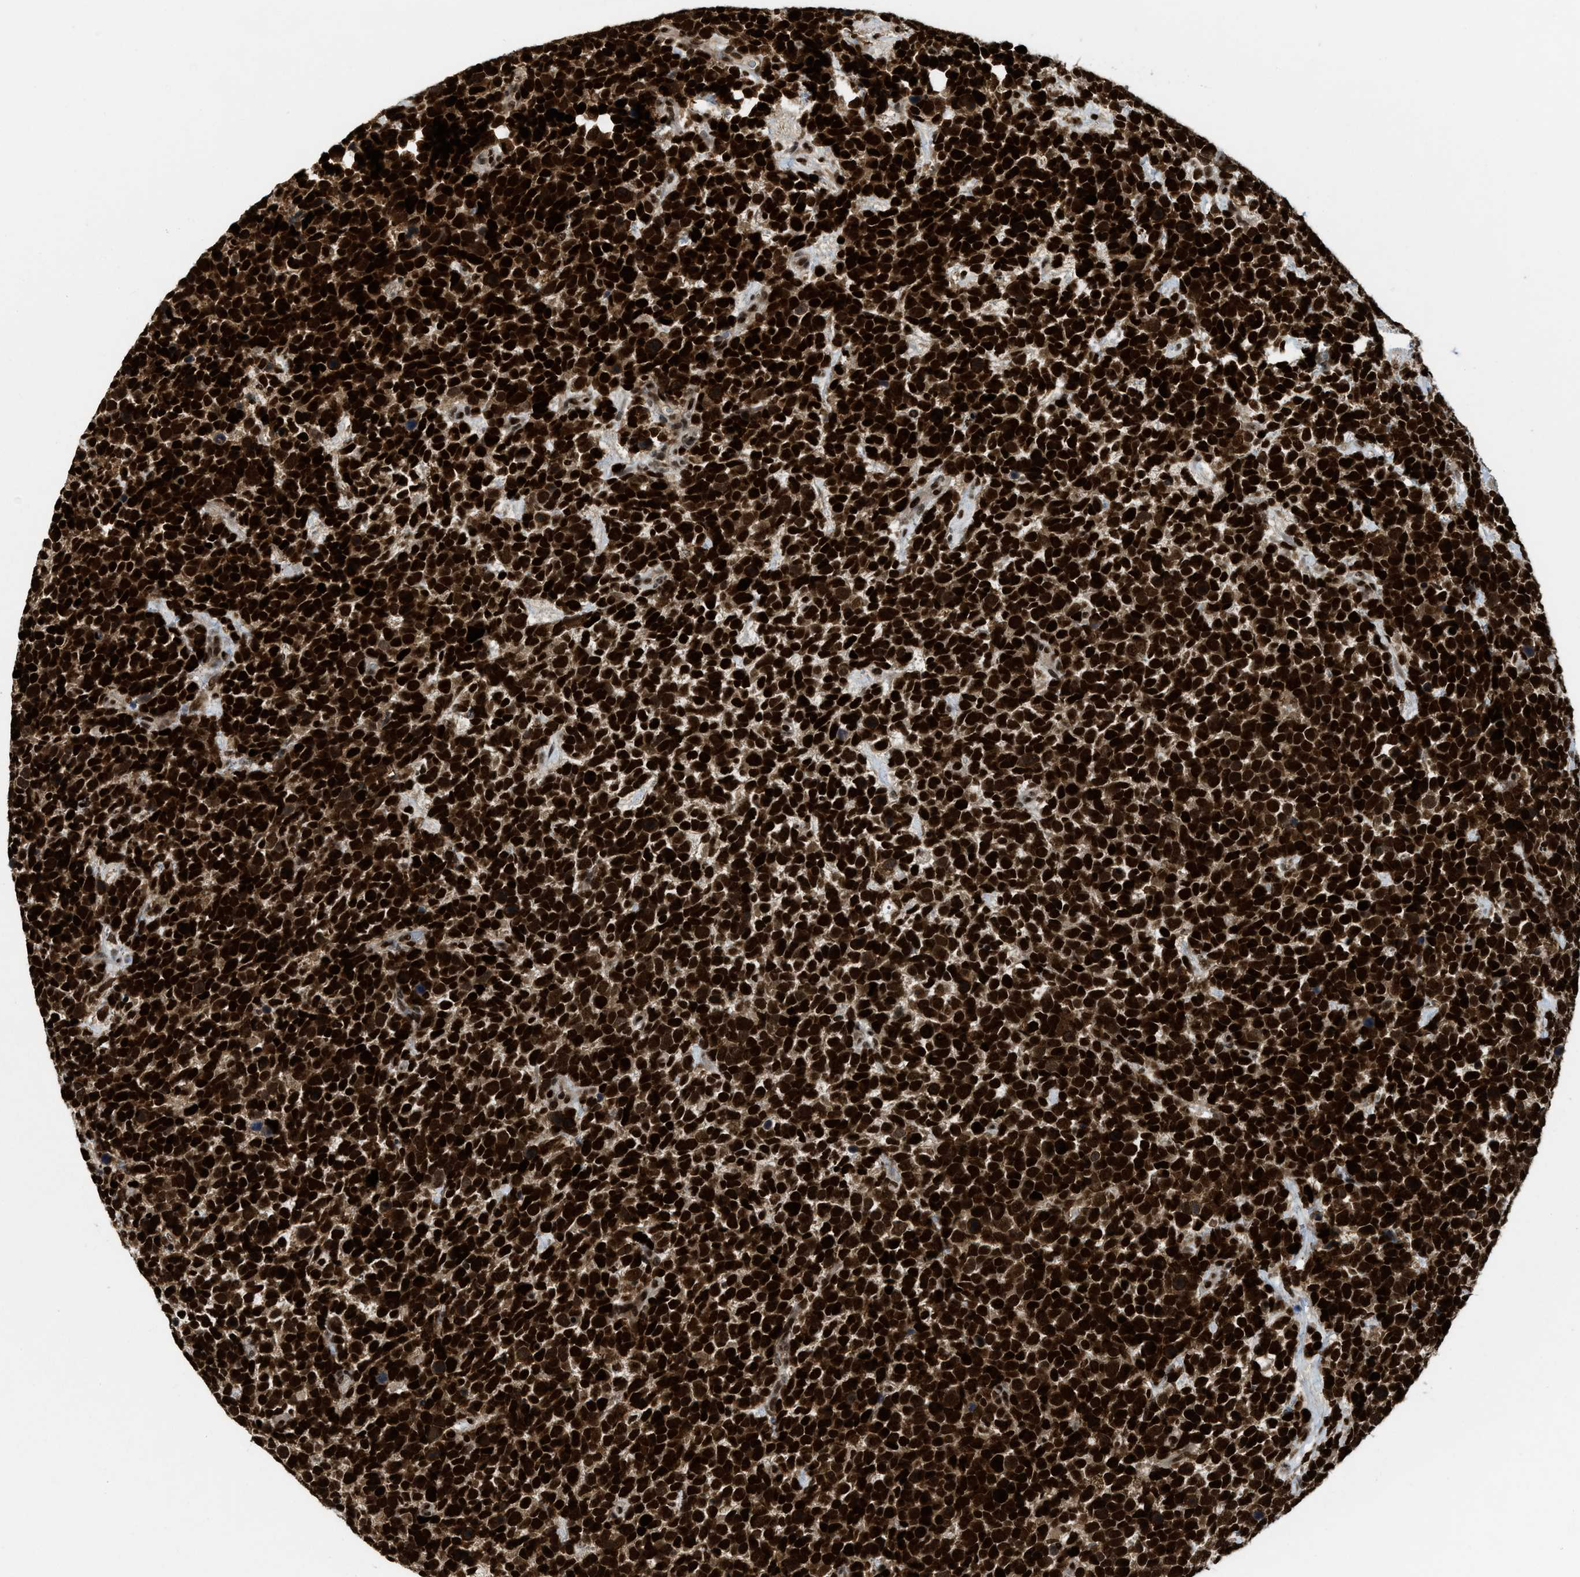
{"staining": {"intensity": "strong", "quantity": ">75%", "location": "nuclear"}, "tissue": "urothelial cancer", "cell_type": "Tumor cells", "image_type": "cancer", "snomed": [{"axis": "morphology", "description": "Urothelial carcinoma, High grade"}, {"axis": "topography", "description": "Urinary bladder"}], "caption": "Immunohistochemistry (IHC) image of urothelial cancer stained for a protein (brown), which shows high levels of strong nuclear expression in about >75% of tumor cells.", "gene": "RFX5", "patient": {"sex": "female", "age": 82}}